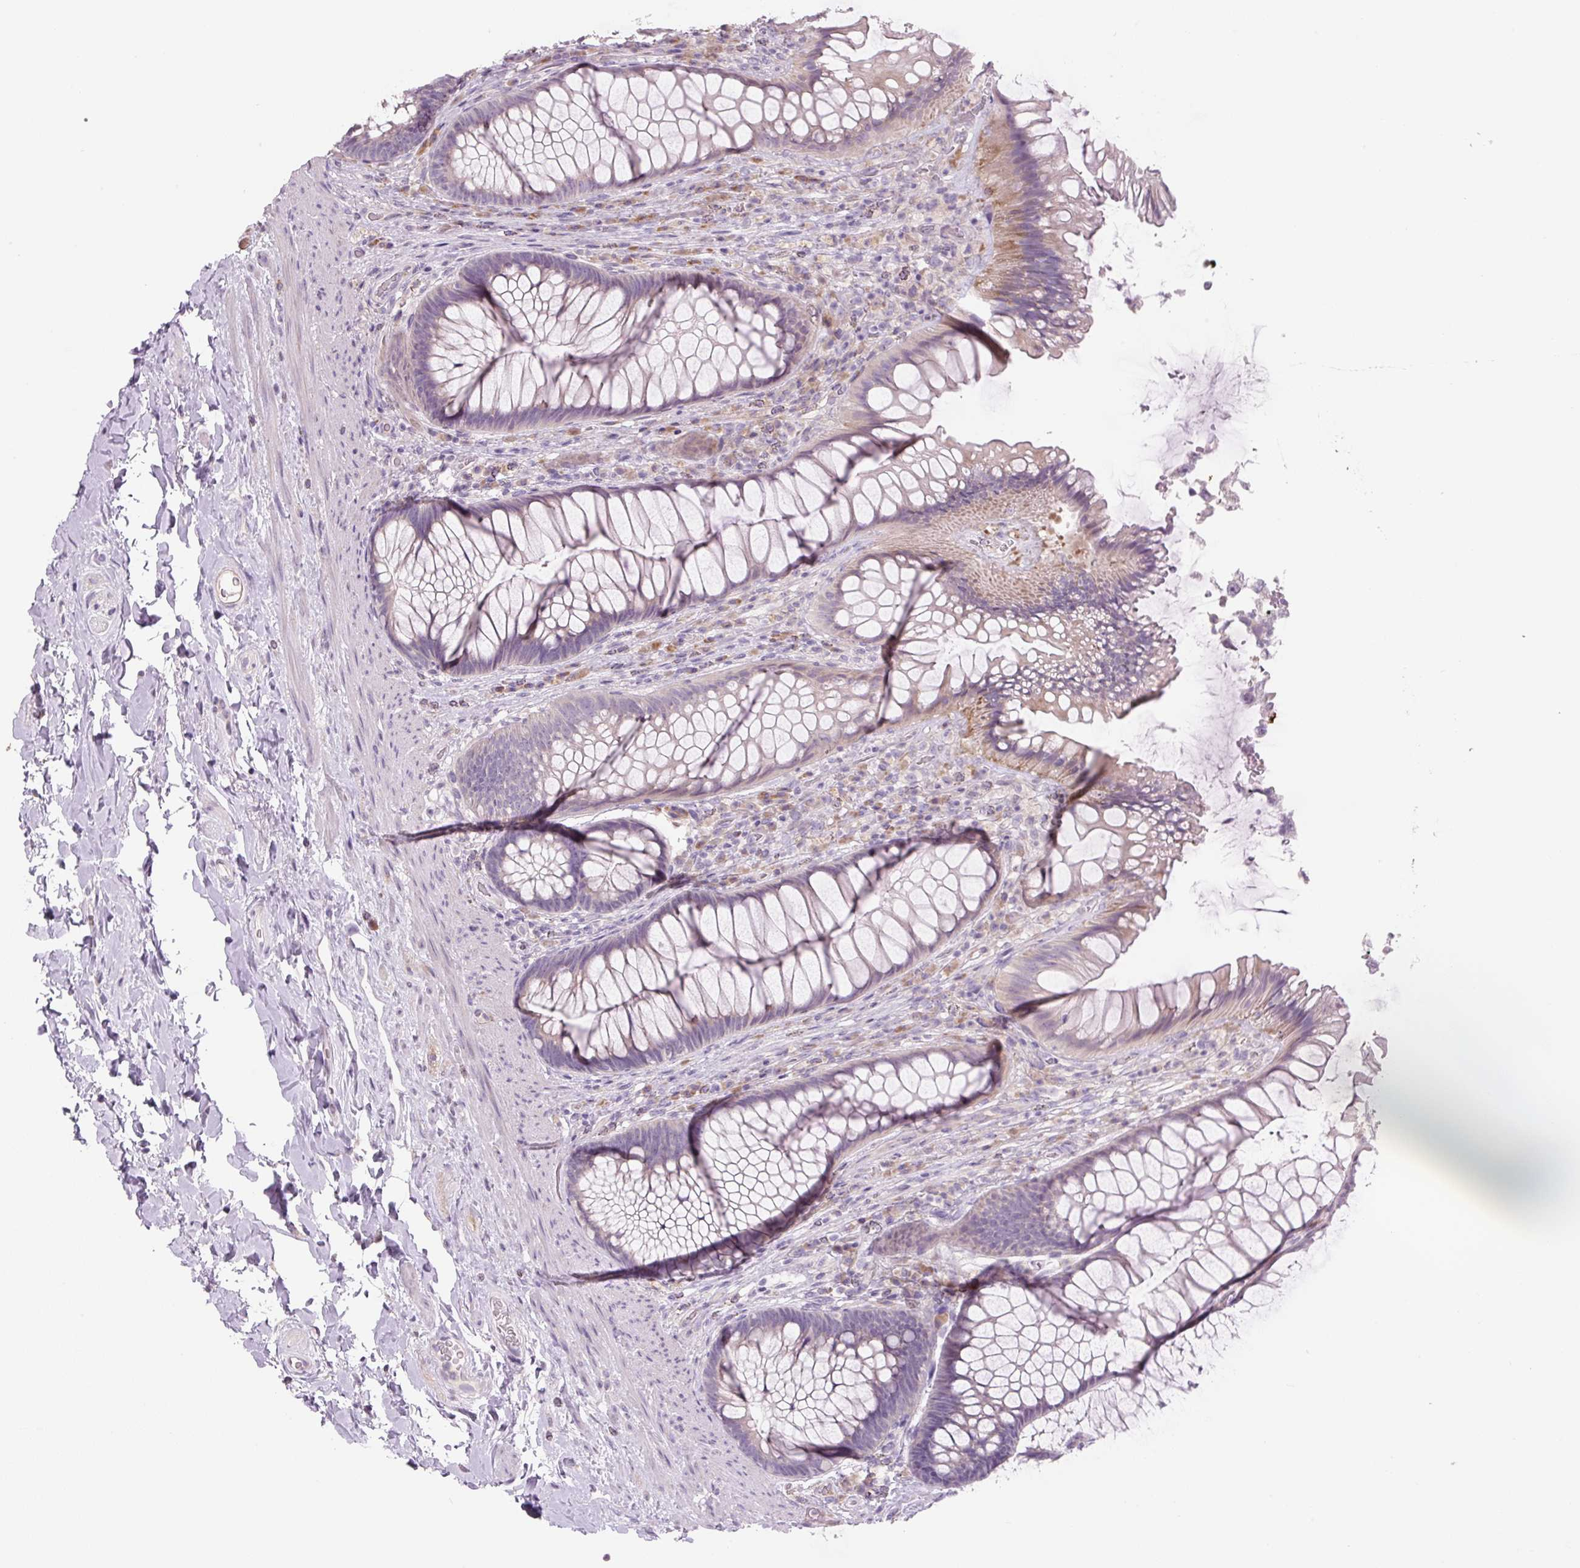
{"staining": {"intensity": "moderate", "quantity": "<25%", "location": "cytoplasmic/membranous"}, "tissue": "rectum", "cell_type": "Glandular cells", "image_type": "normal", "snomed": [{"axis": "morphology", "description": "Normal tissue, NOS"}, {"axis": "topography", "description": "Rectum"}], "caption": "A high-resolution image shows immunohistochemistry staining of unremarkable rectum, which shows moderate cytoplasmic/membranous expression in approximately <25% of glandular cells. The protein is shown in brown color, while the nuclei are stained blue.", "gene": "TMEM100", "patient": {"sex": "male", "age": 53}}